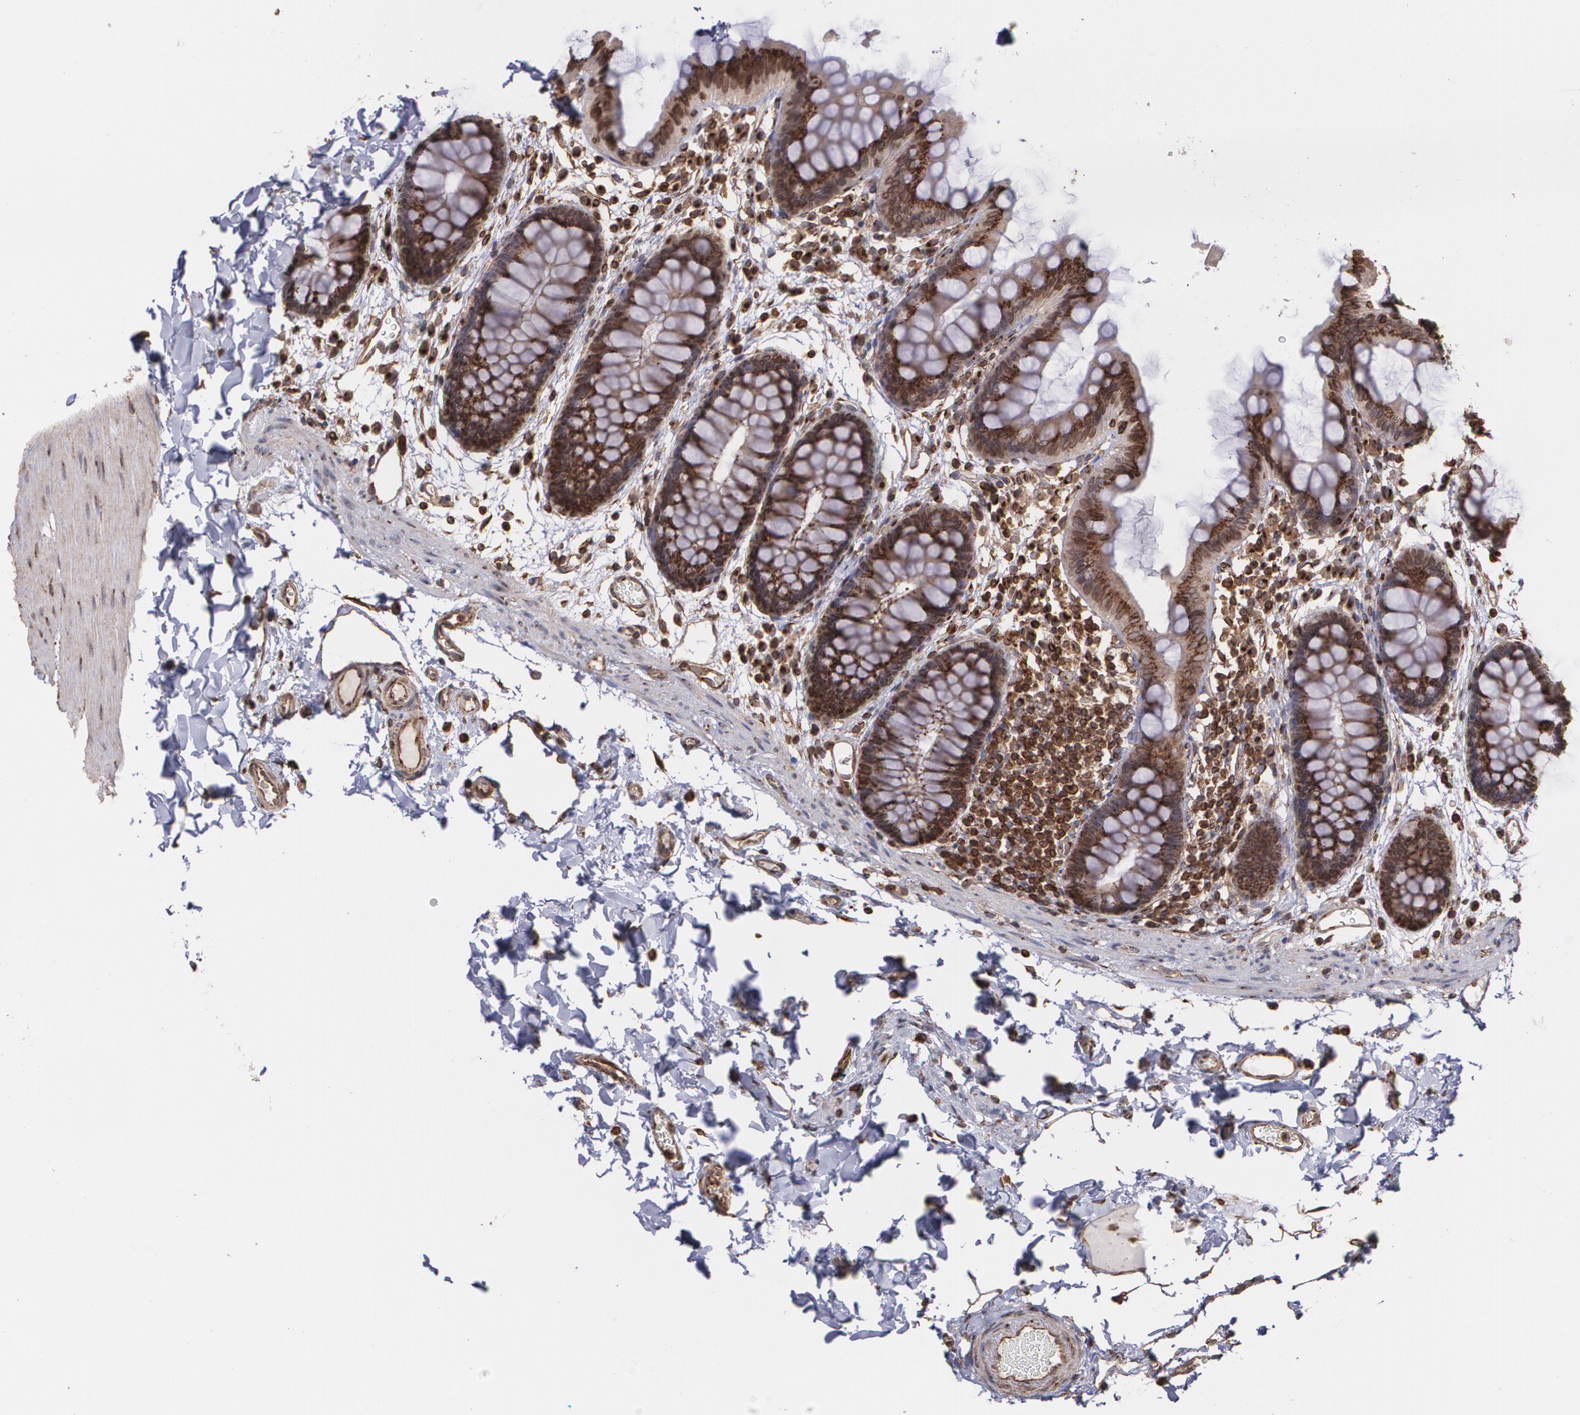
{"staining": {"intensity": "strong", "quantity": ">75%", "location": "cytoplasmic/membranous"}, "tissue": "colon", "cell_type": "Endothelial cells", "image_type": "normal", "snomed": [{"axis": "morphology", "description": "Normal tissue, NOS"}, {"axis": "topography", "description": "Smooth muscle"}, {"axis": "topography", "description": "Colon"}], "caption": "Endothelial cells display high levels of strong cytoplasmic/membranous staining in approximately >75% of cells in unremarkable human colon.", "gene": "TRIP11", "patient": {"sex": "male", "age": 67}}